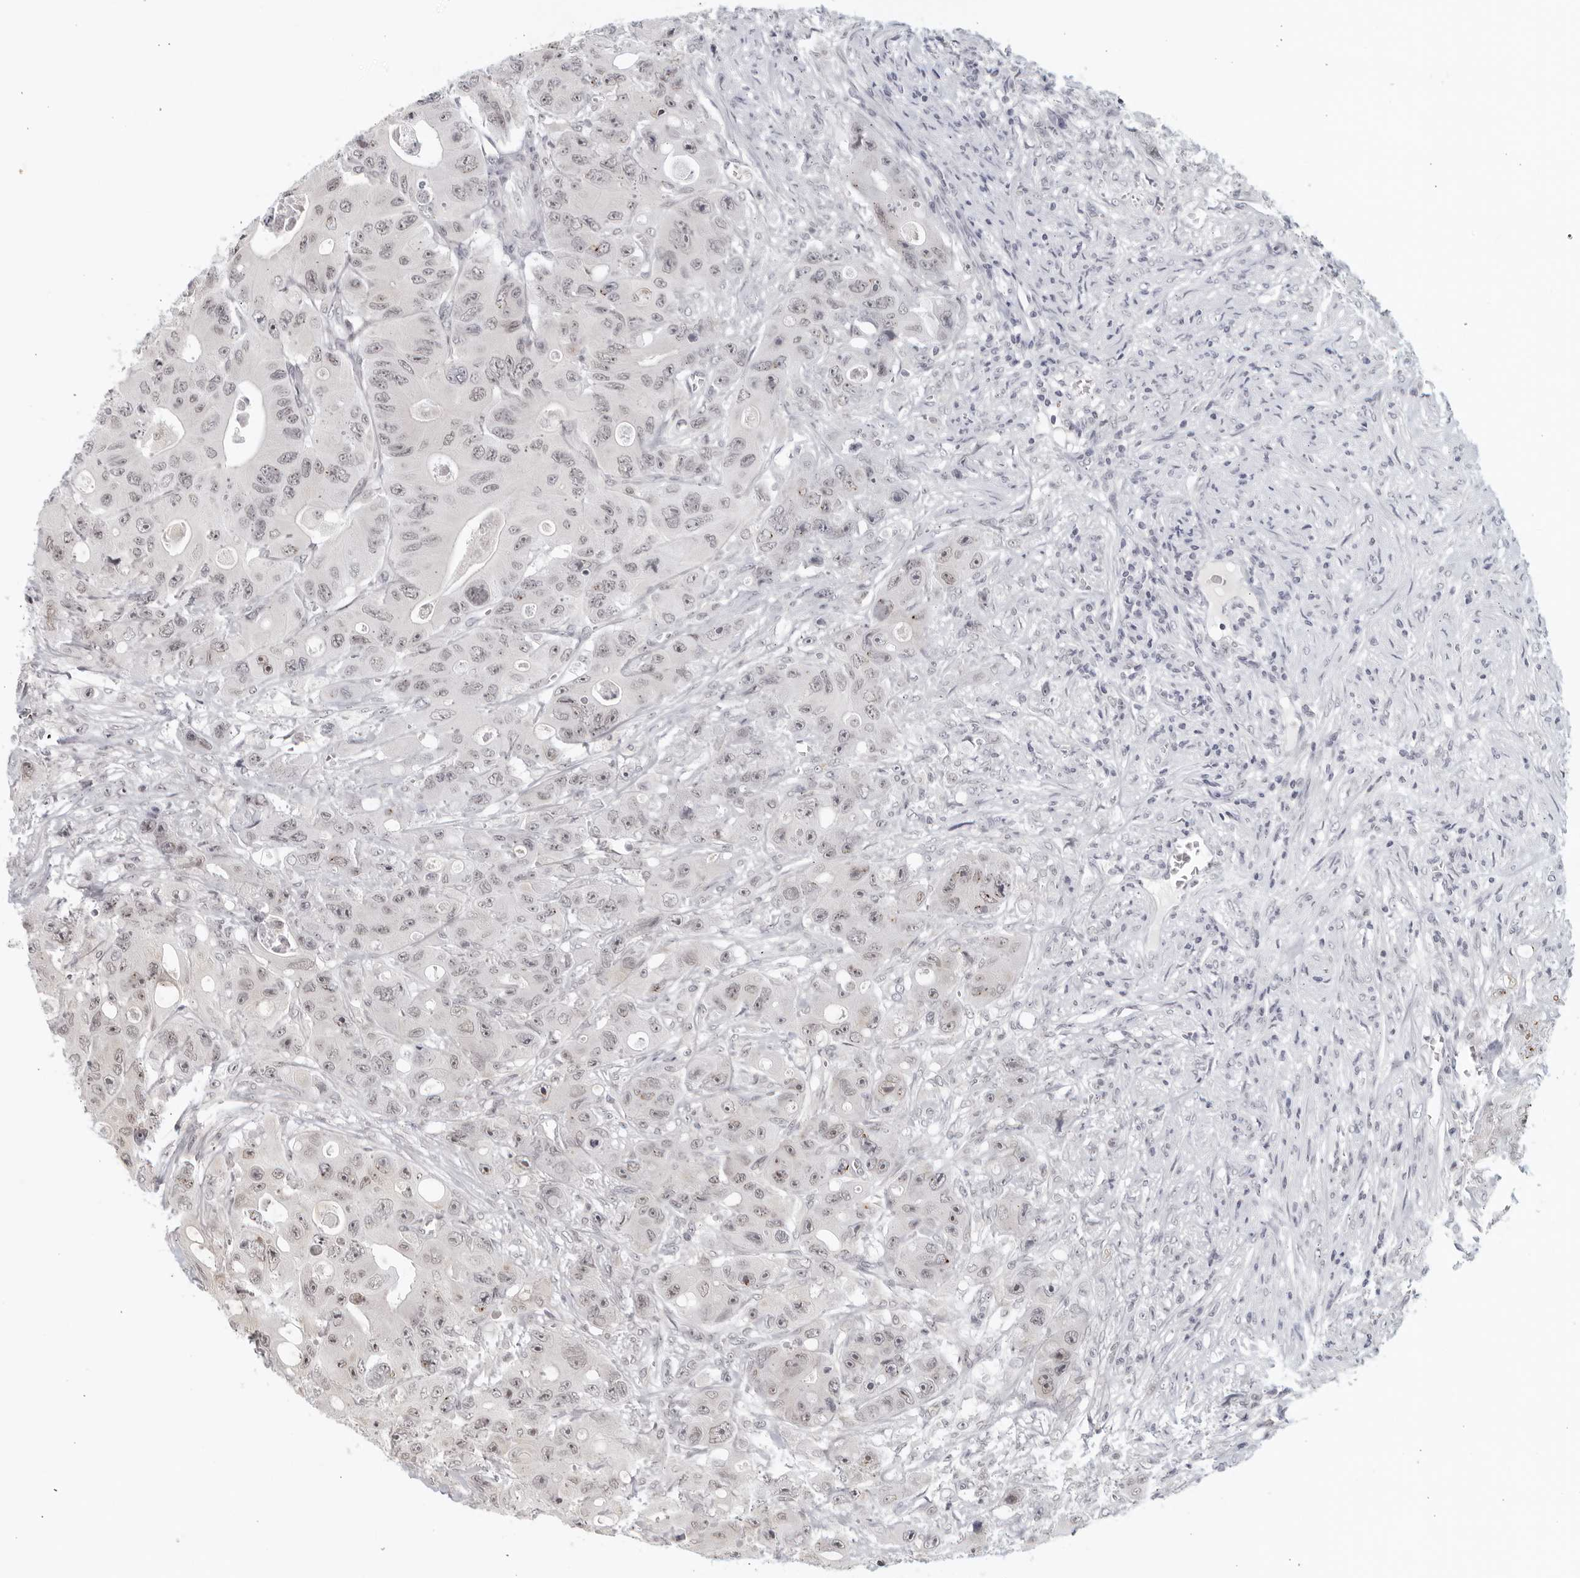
{"staining": {"intensity": "weak", "quantity": "25%-75%", "location": "nuclear"}, "tissue": "colorectal cancer", "cell_type": "Tumor cells", "image_type": "cancer", "snomed": [{"axis": "morphology", "description": "Adenocarcinoma, NOS"}, {"axis": "topography", "description": "Colon"}], "caption": "This image demonstrates colorectal cancer stained with immunohistochemistry to label a protein in brown. The nuclear of tumor cells show weak positivity for the protein. Nuclei are counter-stained blue.", "gene": "RAB11FIP3", "patient": {"sex": "female", "age": 46}}